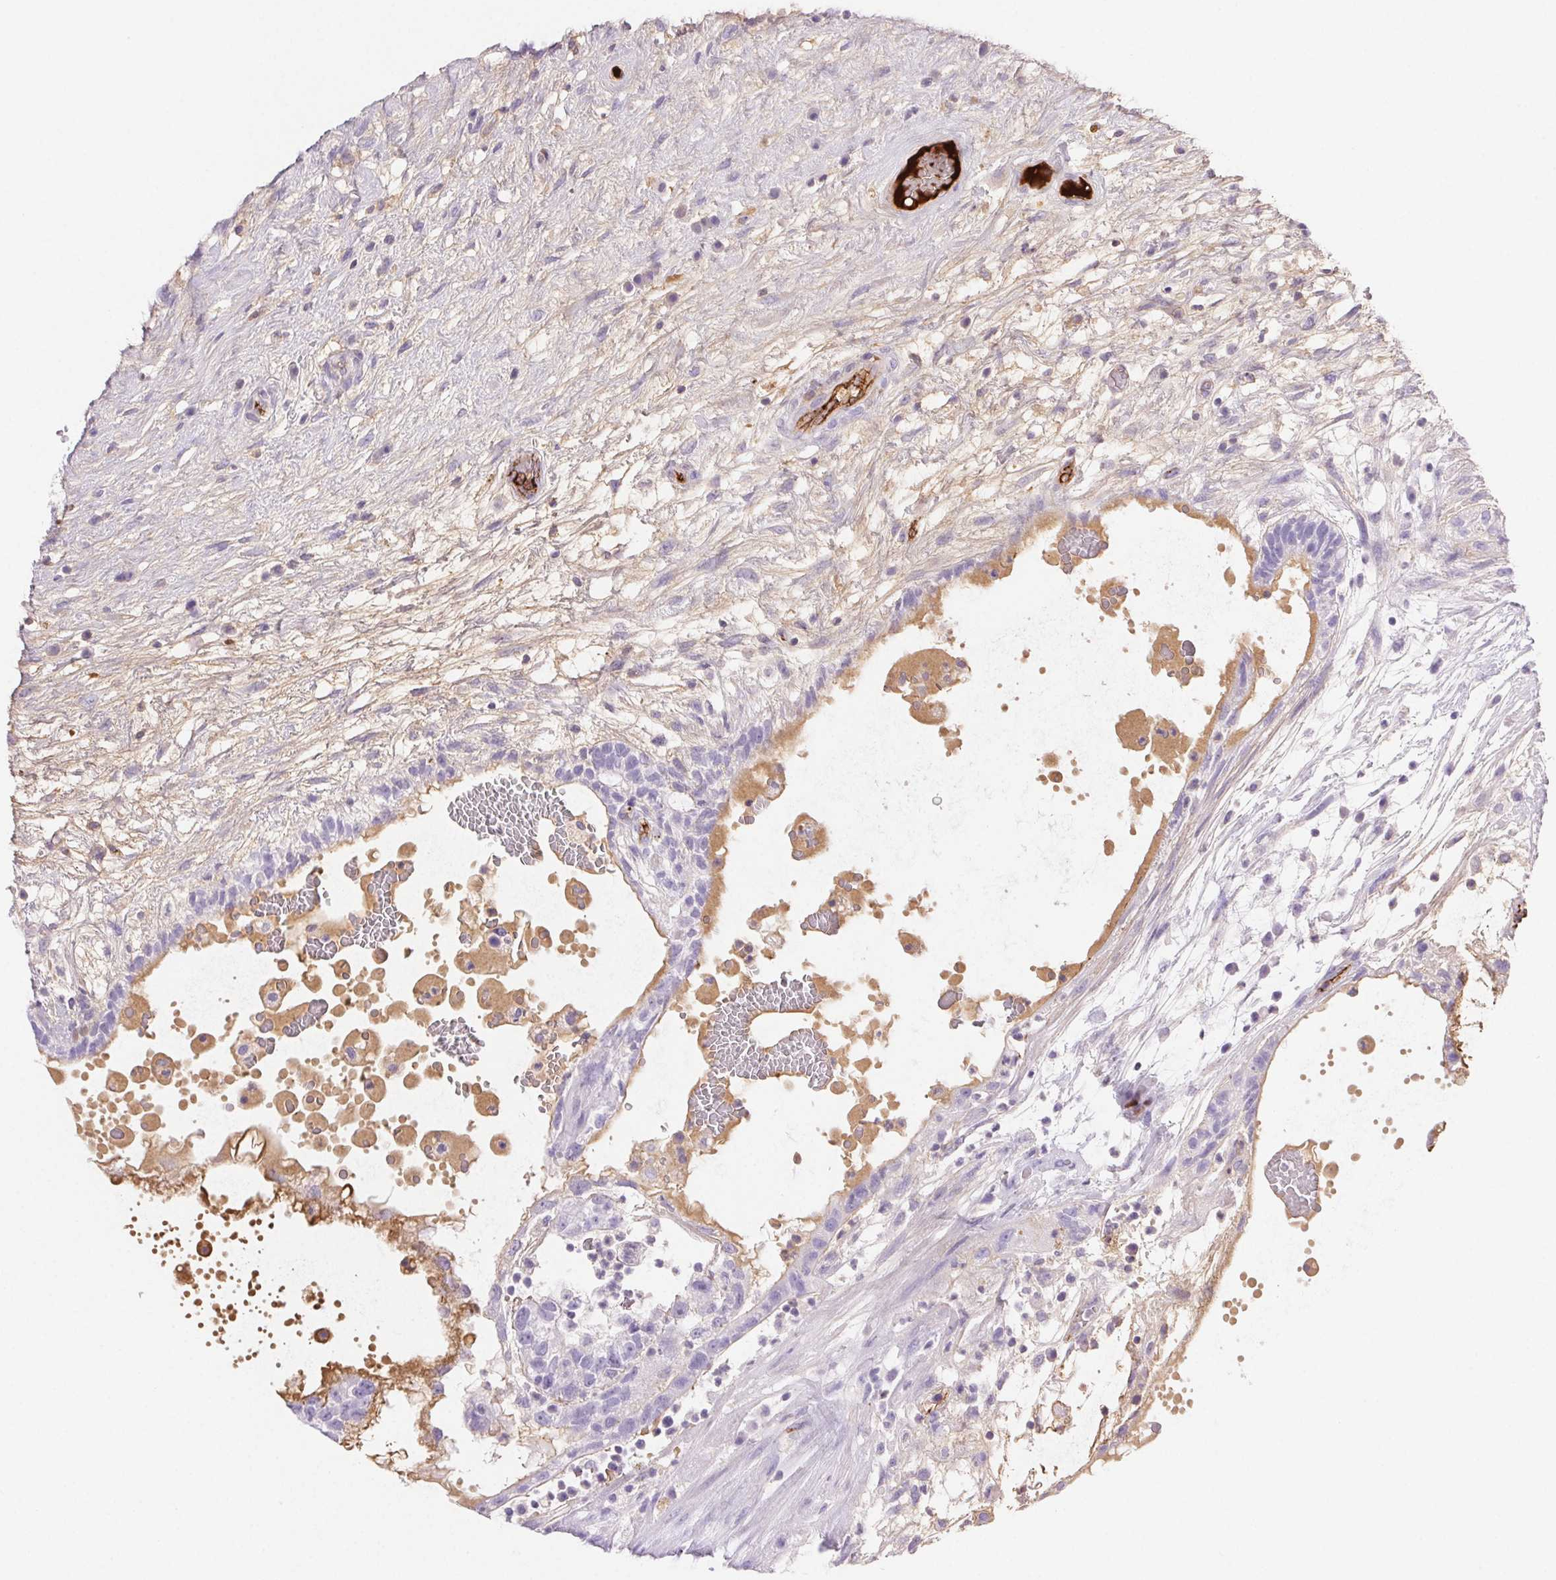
{"staining": {"intensity": "negative", "quantity": "none", "location": "none"}, "tissue": "testis cancer", "cell_type": "Tumor cells", "image_type": "cancer", "snomed": [{"axis": "morphology", "description": "Normal tissue, NOS"}, {"axis": "morphology", "description": "Carcinoma, Embryonal, NOS"}, {"axis": "topography", "description": "Testis"}], "caption": "Tumor cells show no significant protein positivity in testis cancer (embryonal carcinoma).", "gene": "FGA", "patient": {"sex": "male", "age": 32}}